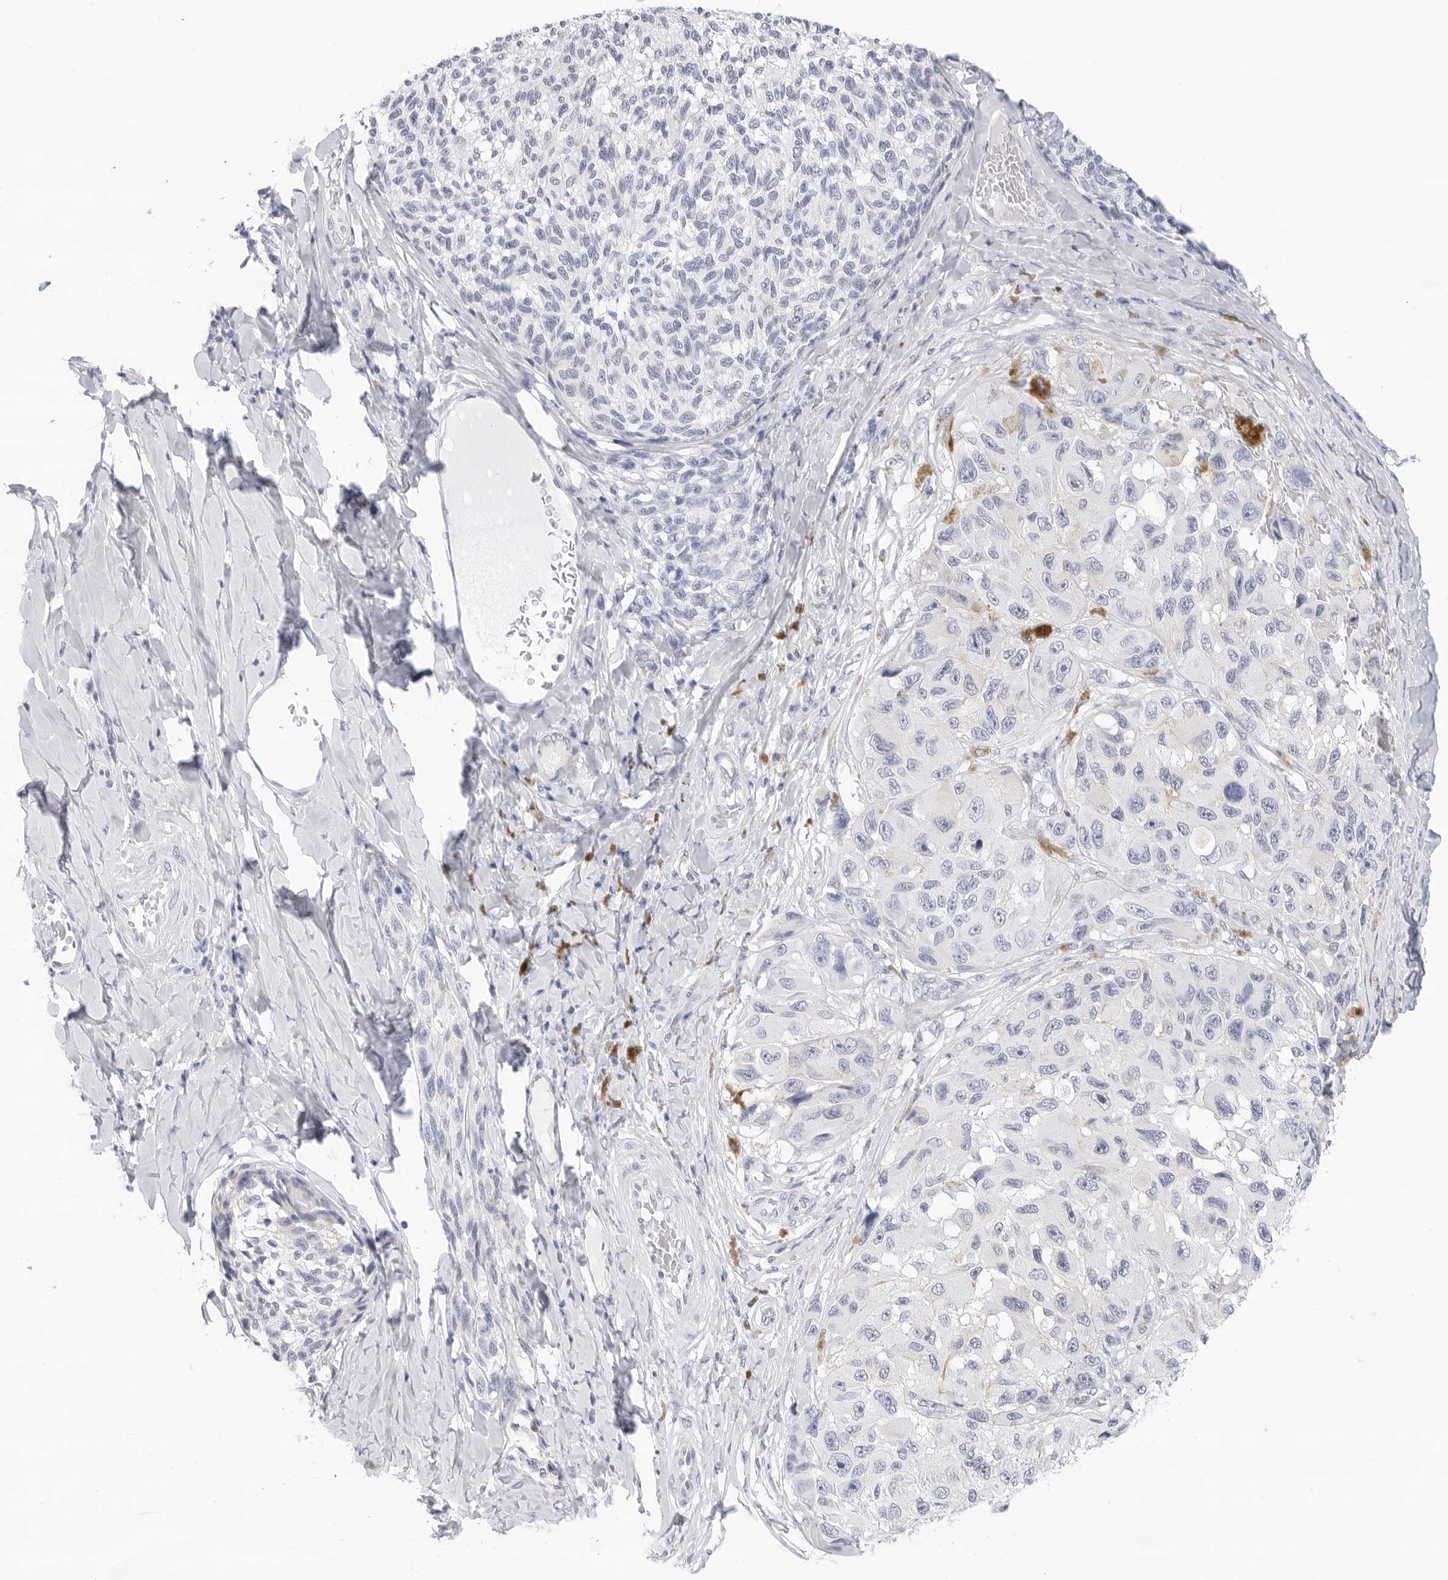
{"staining": {"intensity": "negative", "quantity": "none", "location": "none"}, "tissue": "melanoma", "cell_type": "Tumor cells", "image_type": "cancer", "snomed": [{"axis": "morphology", "description": "Malignant melanoma, NOS"}, {"axis": "topography", "description": "Skin"}], "caption": "Immunohistochemistry (IHC) of human melanoma exhibits no staining in tumor cells.", "gene": "SLC19A1", "patient": {"sex": "female", "age": 73}}